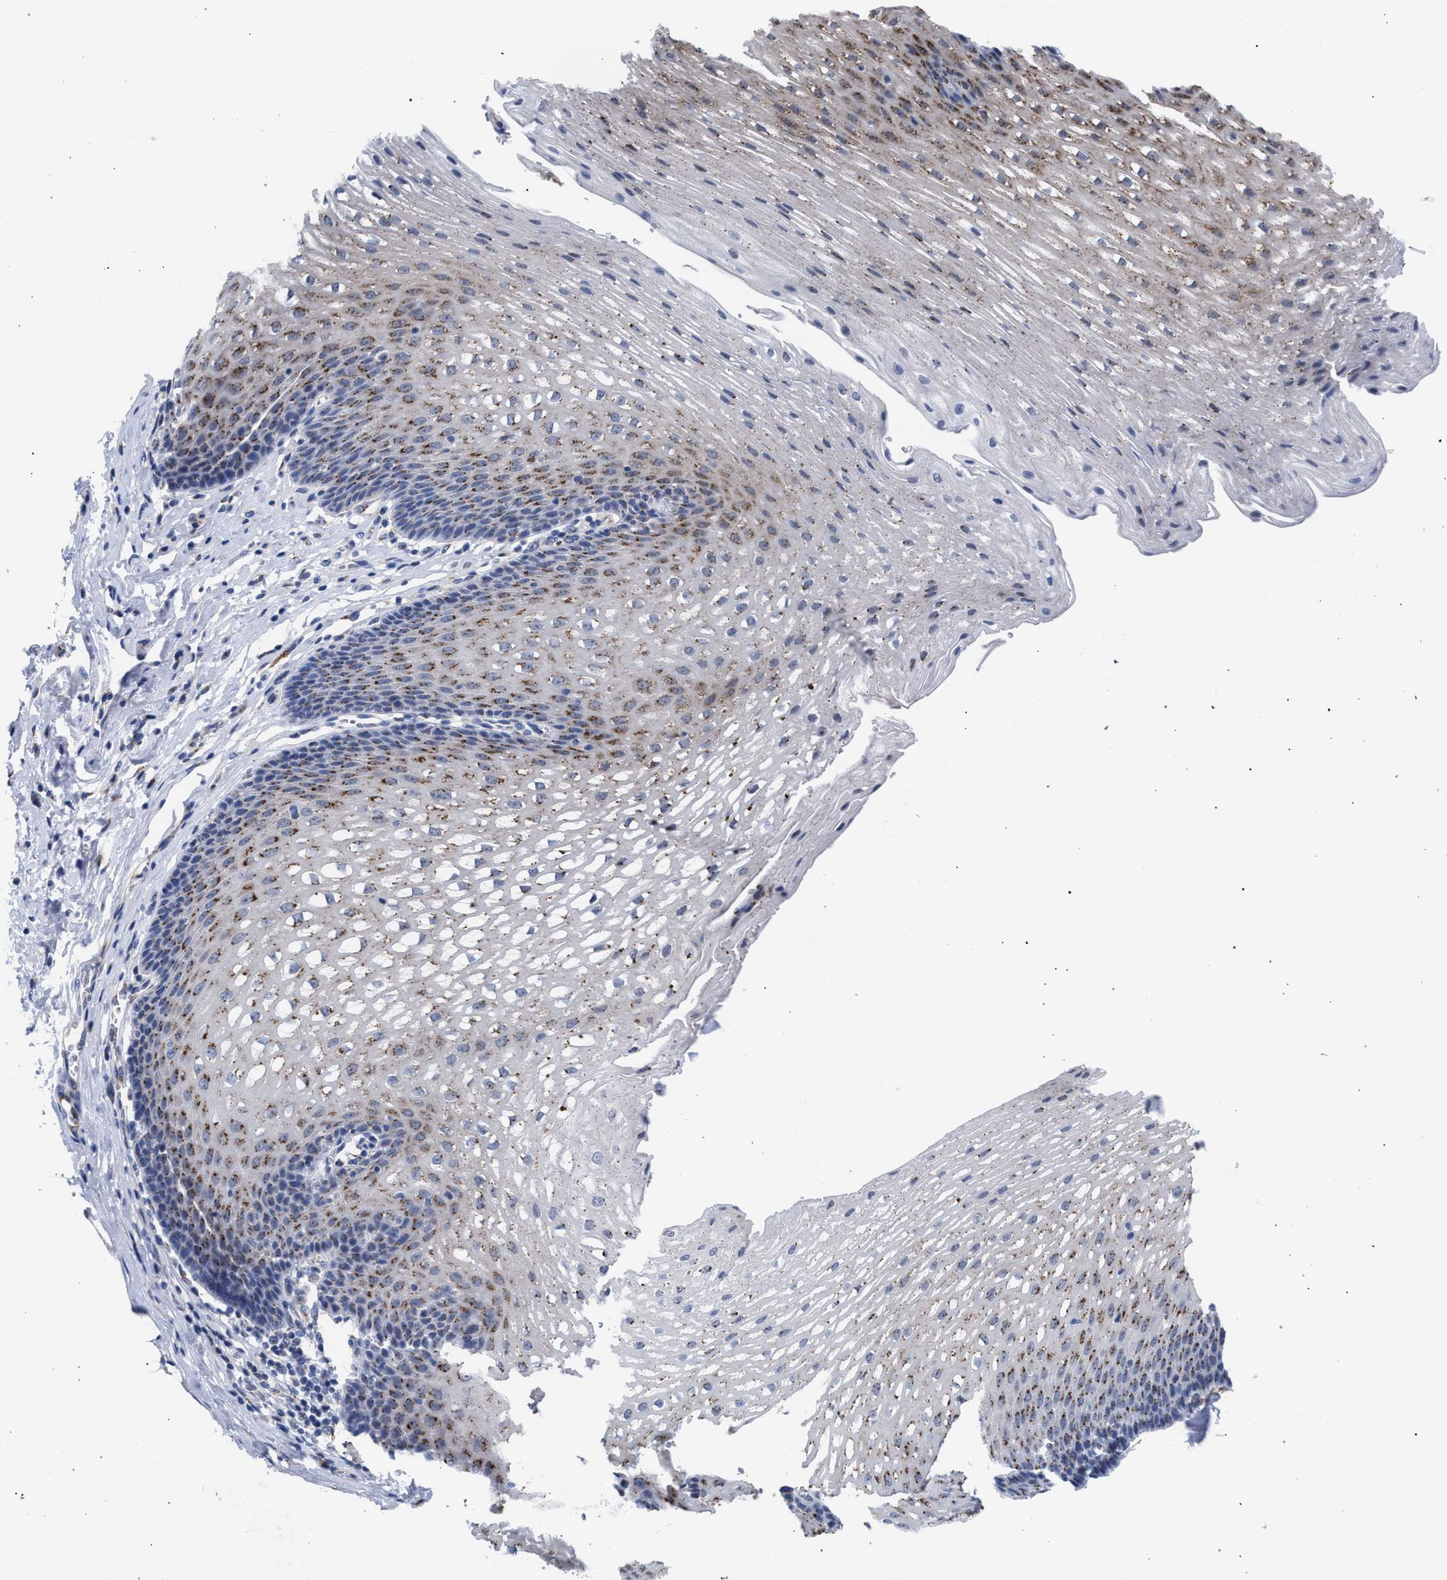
{"staining": {"intensity": "moderate", "quantity": ">75%", "location": "cytoplasmic/membranous"}, "tissue": "esophagus", "cell_type": "Squamous epithelial cells", "image_type": "normal", "snomed": [{"axis": "morphology", "description": "Normal tissue, NOS"}, {"axis": "topography", "description": "Esophagus"}], "caption": "A medium amount of moderate cytoplasmic/membranous staining is seen in about >75% of squamous epithelial cells in normal esophagus. (Stains: DAB in brown, nuclei in blue, Microscopy: brightfield microscopy at high magnification).", "gene": "GOLGA2", "patient": {"sex": "male", "age": 48}}